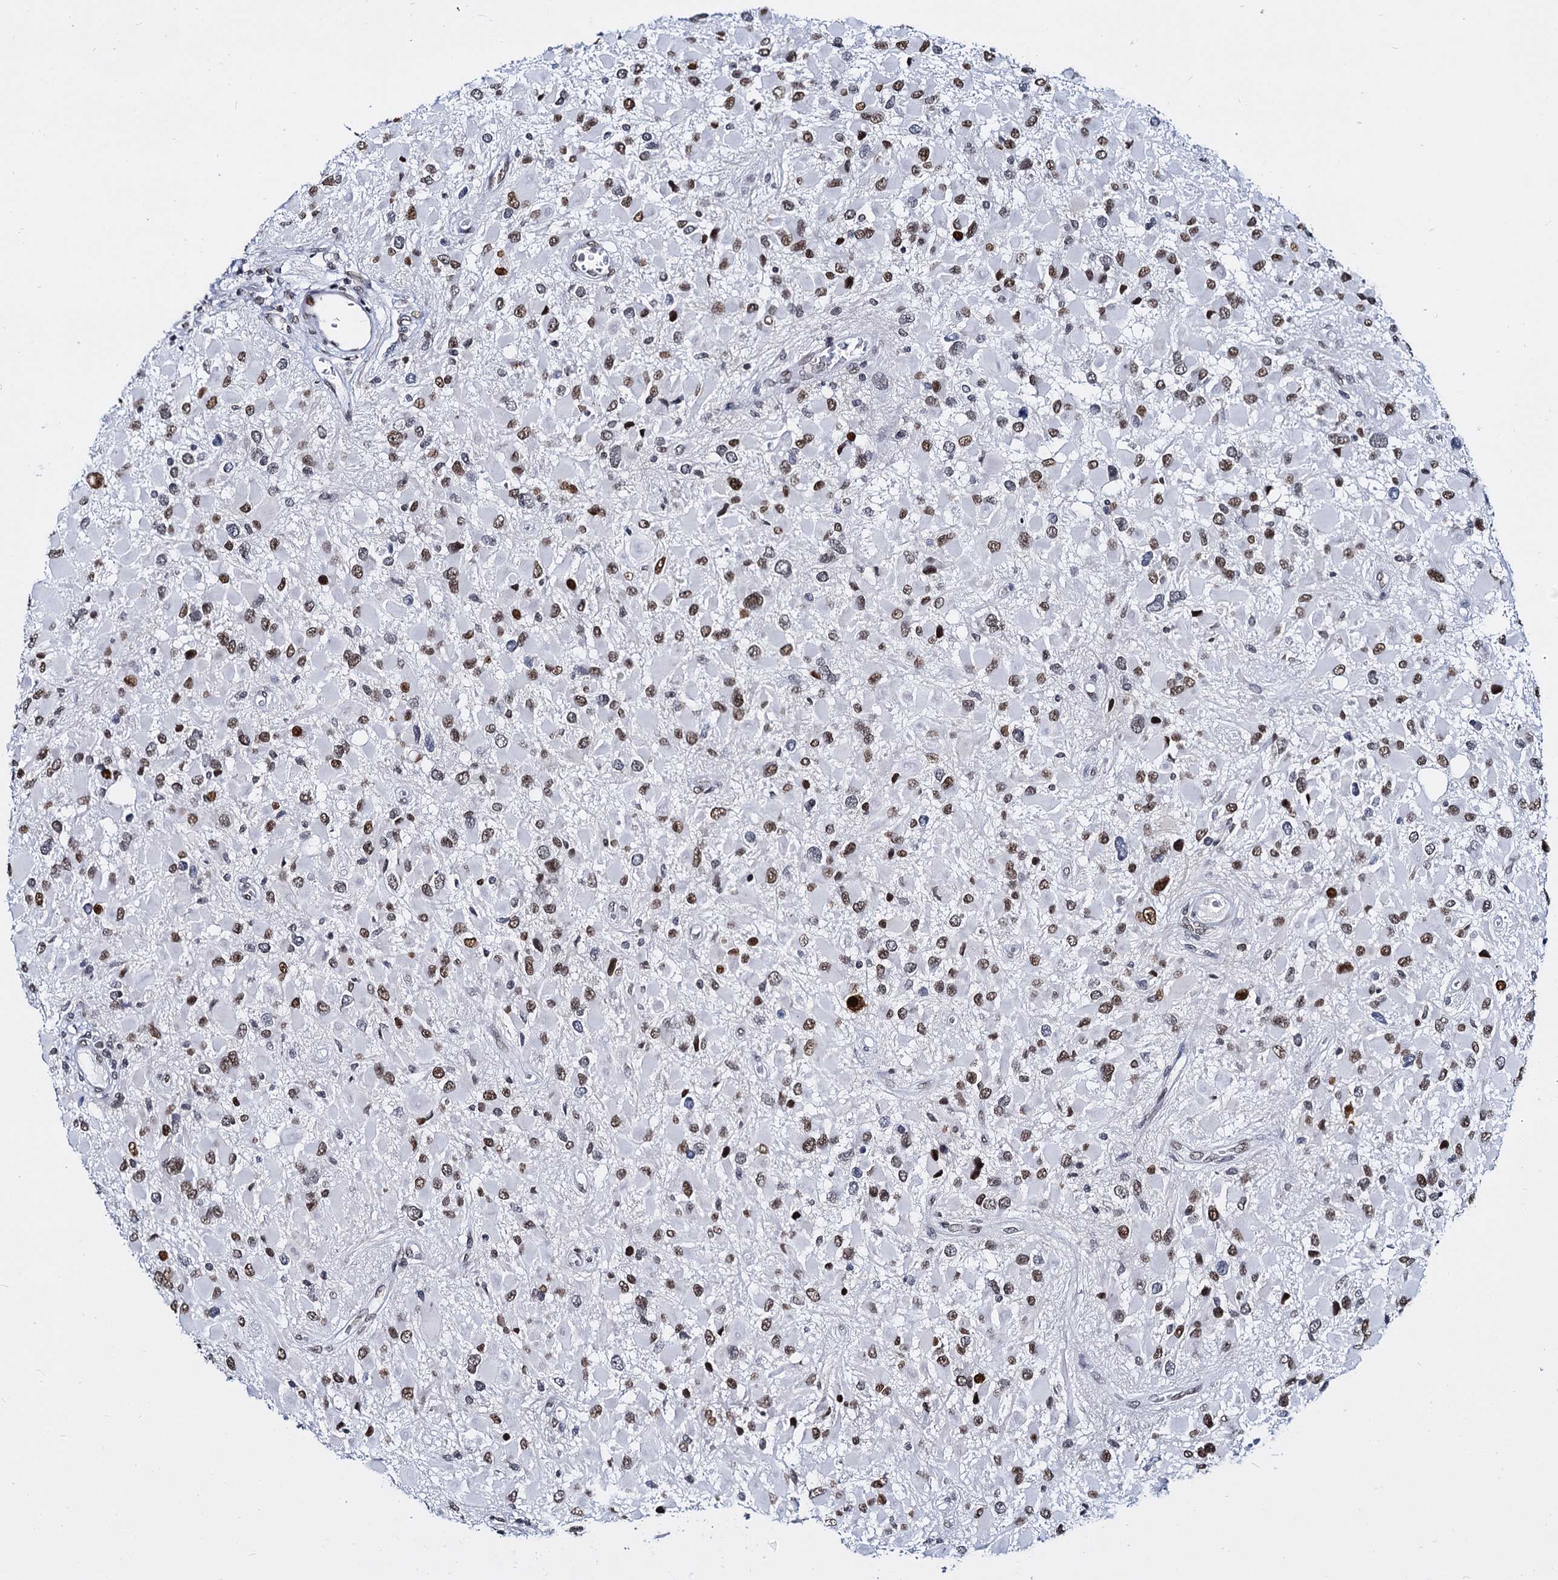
{"staining": {"intensity": "moderate", "quantity": ">75%", "location": "nuclear"}, "tissue": "glioma", "cell_type": "Tumor cells", "image_type": "cancer", "snomed": [{"axis": "morphology", "description": "Glioma, malignant, High grade"}, {"axis": "topography", "description": "Brain"}], "caption": "Immunohistochemistry (IHC) (DAB (3,3'-diaminobenzidine)) staining of glioma shows moderate nuclear protein positivity in about >75% of tumor cells. (DAB IHC, brown staining for protein, blue staining for nuclei).", "gene": "CMAS", "patient": {"sex": "male", "age": 53}}